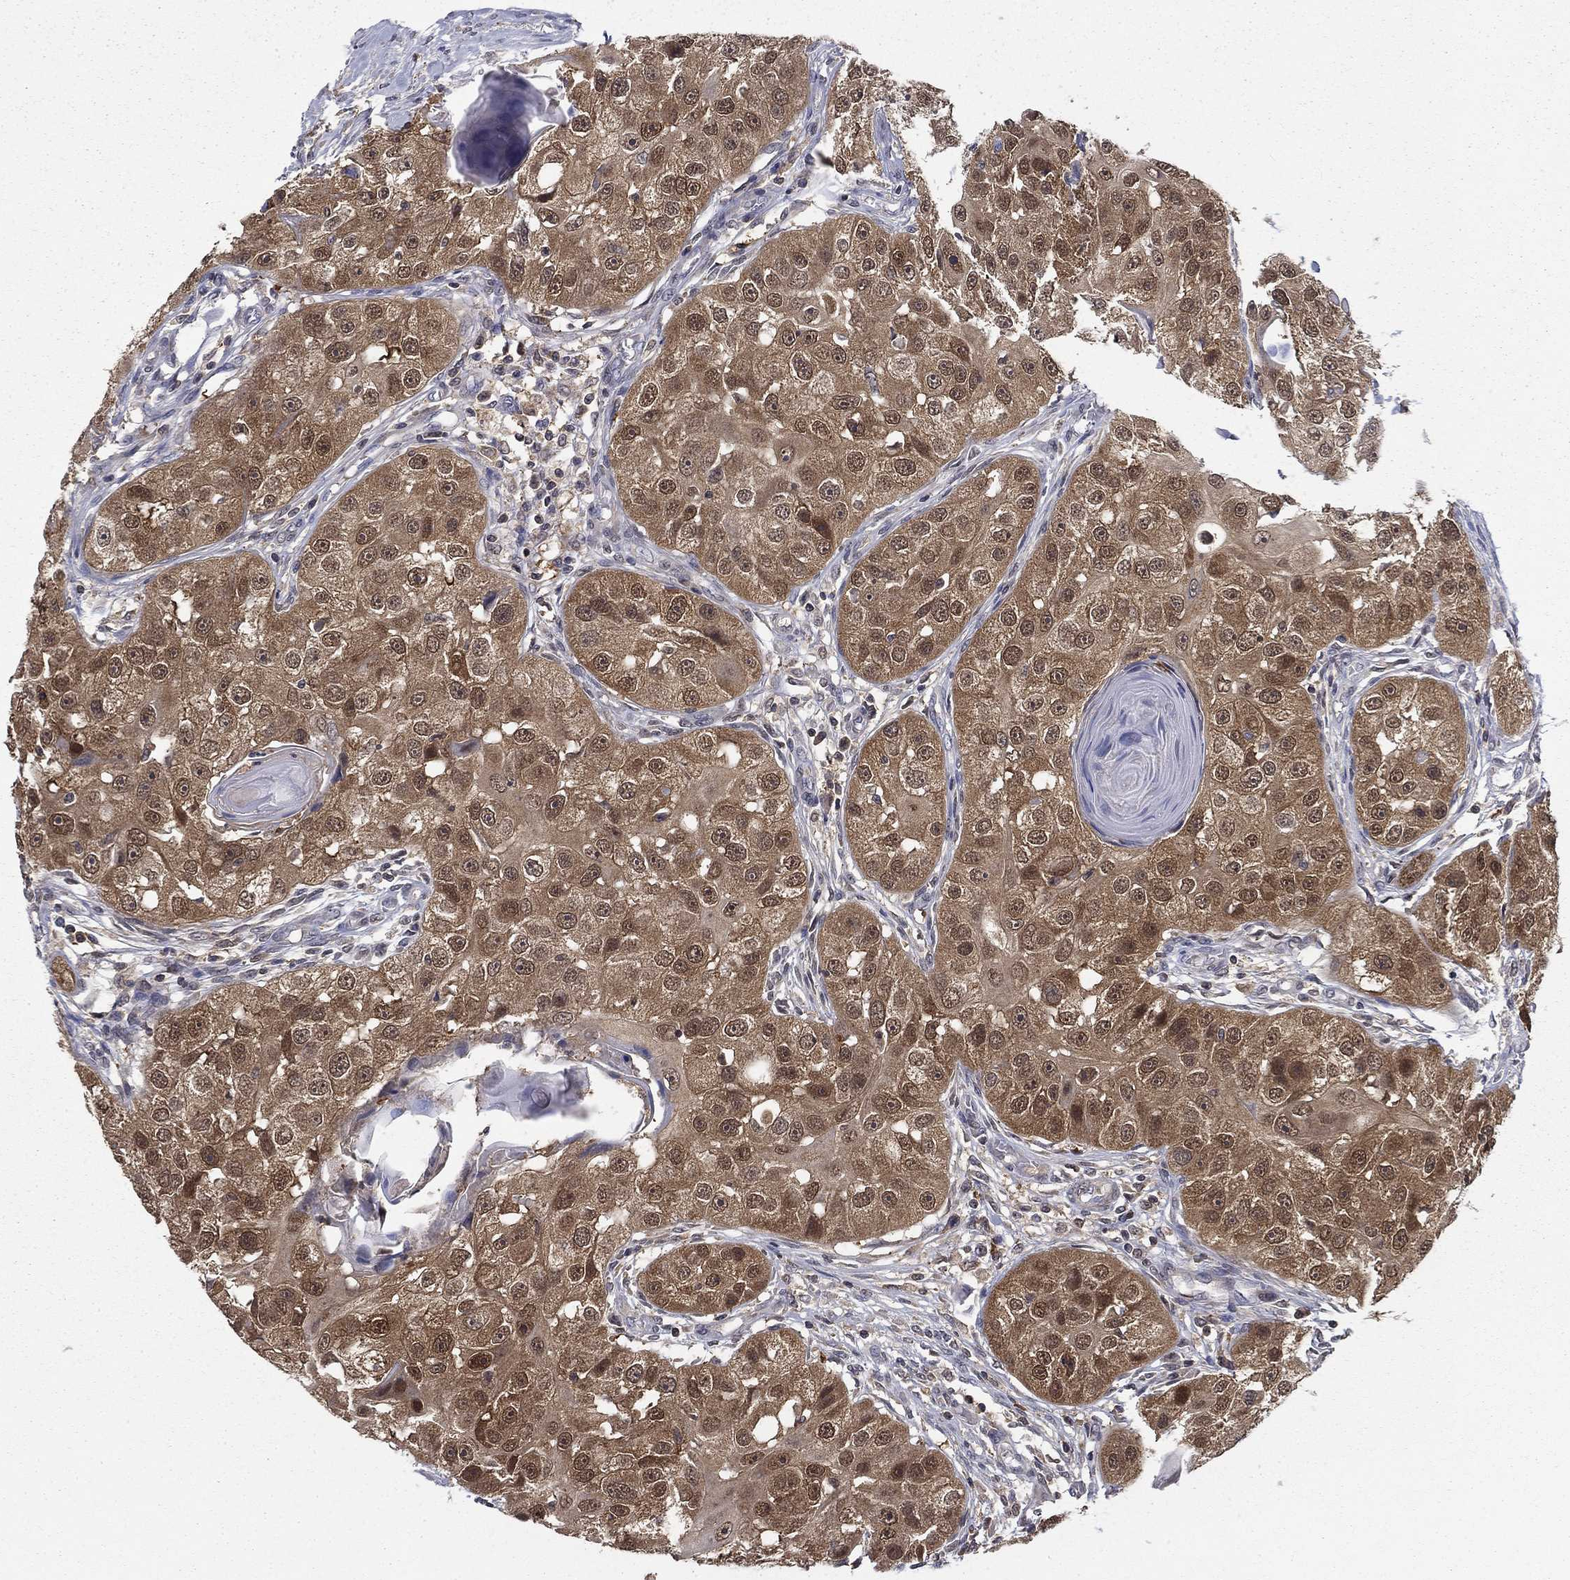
{"staining": {"intensity": "moderate", "quantity": ">75%", "location": "cytoplasmic/membranous,nuclear"}, "tissue": "head and neck cancer", "cell_type": "Tumor cells", "image_type": "cancer", "snomed": [{"axis": "morphology", "description": "Normal tissue, NOS"}, {"axis": "morphology", "description": "Squamous cell carcinoma, NOS"}, {"axis": "topography", "description": "Skeletal muscle"}, {"axis": "topography", "description": "Head-Neck"}], "caption": "Moderate cytoplasmic/membranous and nuclear protein staining is identified in approximately >75% of tumor cells in head and neck cancer (squamous cell carcinoma).", "gene": "NIT2", "patient": {"sex": "male", "age": 51}}